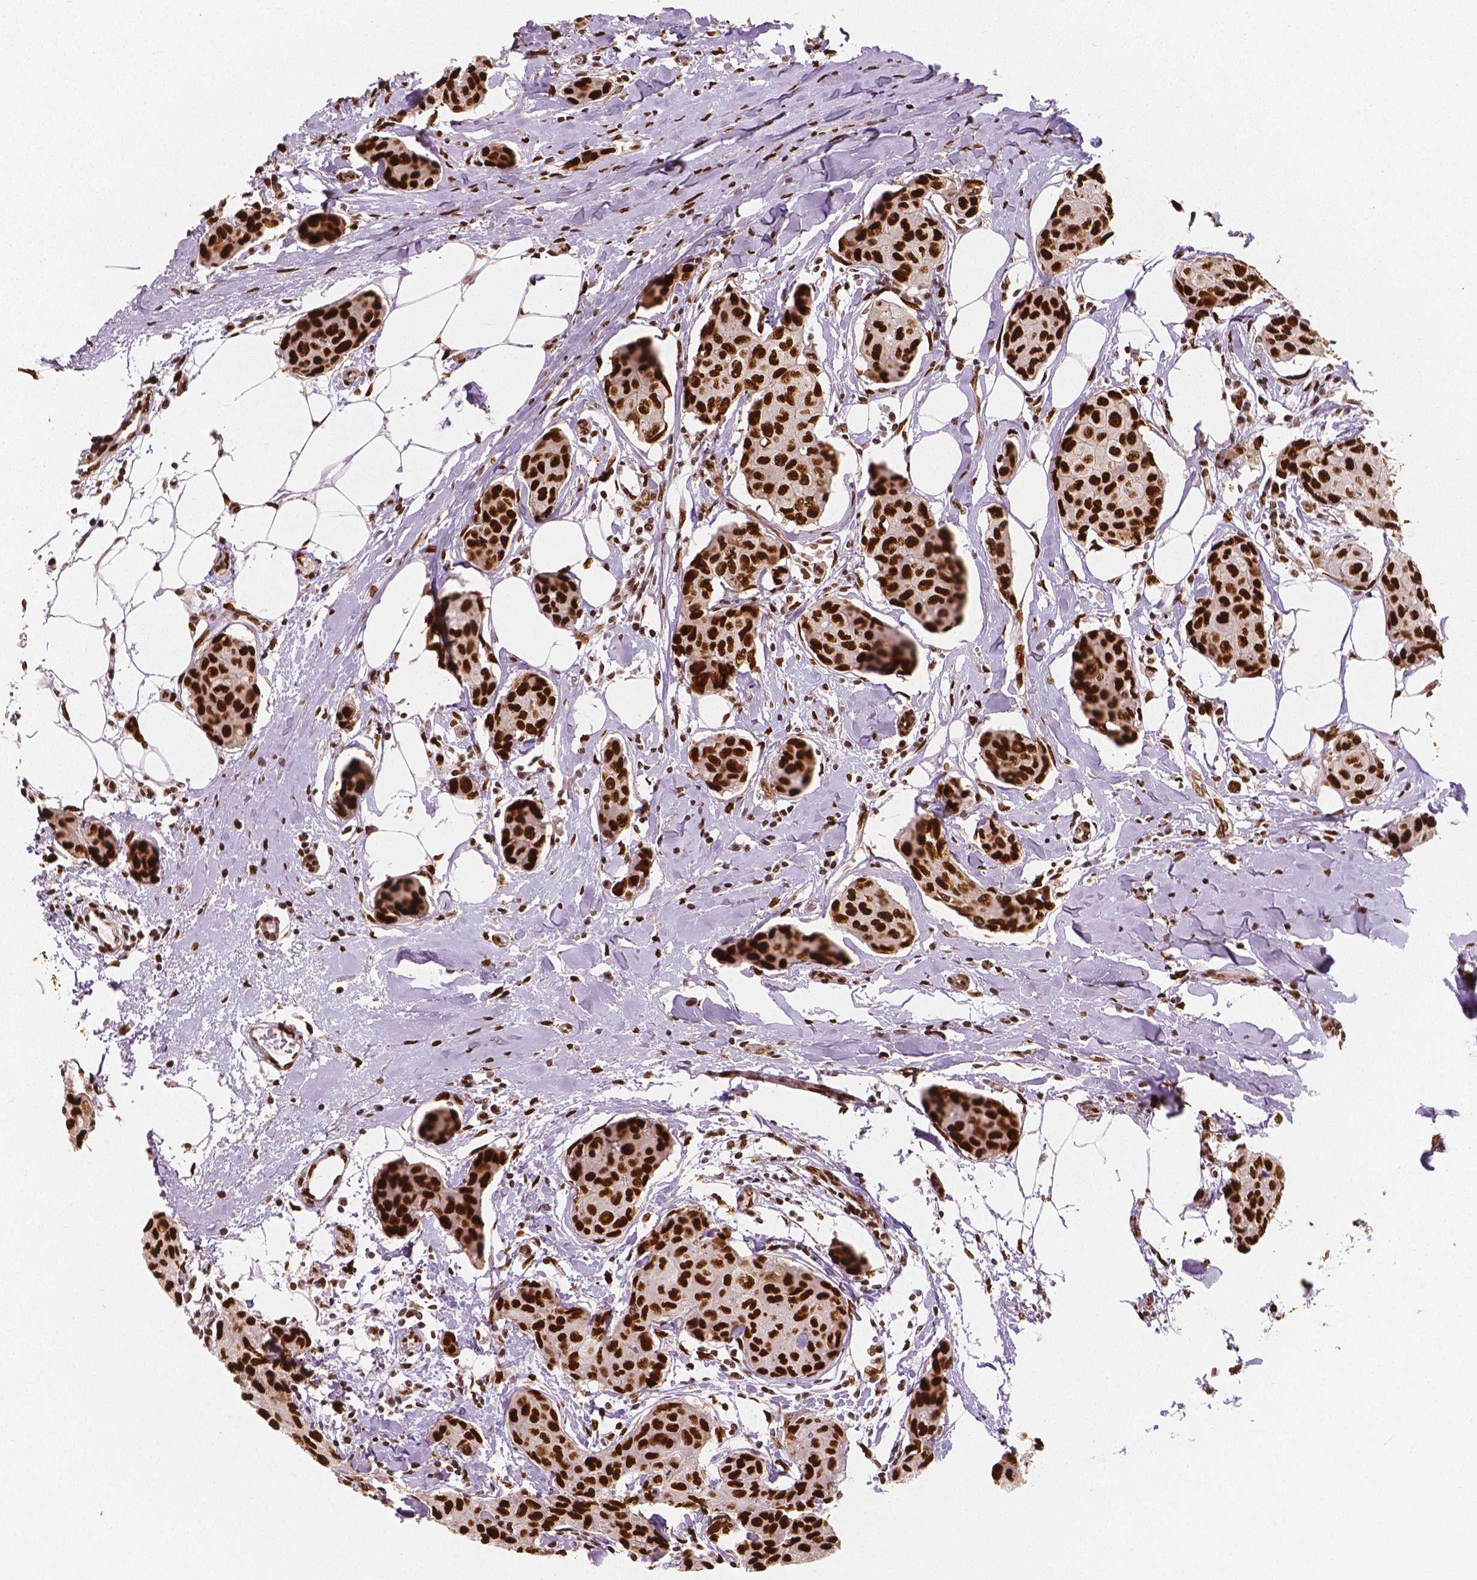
{"staining": {"intensity": "strong", "quantity": ">75%", "location": "nuclear"}, "tissue": "breast cancer", "cell_type": "Tumor cells", "image_type": "cancer", "snomed": [{"axis": "morphology", "description": "Duct carcinoma"}, {"axis": "topography", "description": "Breast"}], "caption": "Immunohistochemical staining of human infiltrating ductal carcinoma (breast) displays high levels of strong nuclear protein staining in about >75% of tumor cells.", "gene": "NUCKS1", "patient": {"sex": "female", "age": 80}}